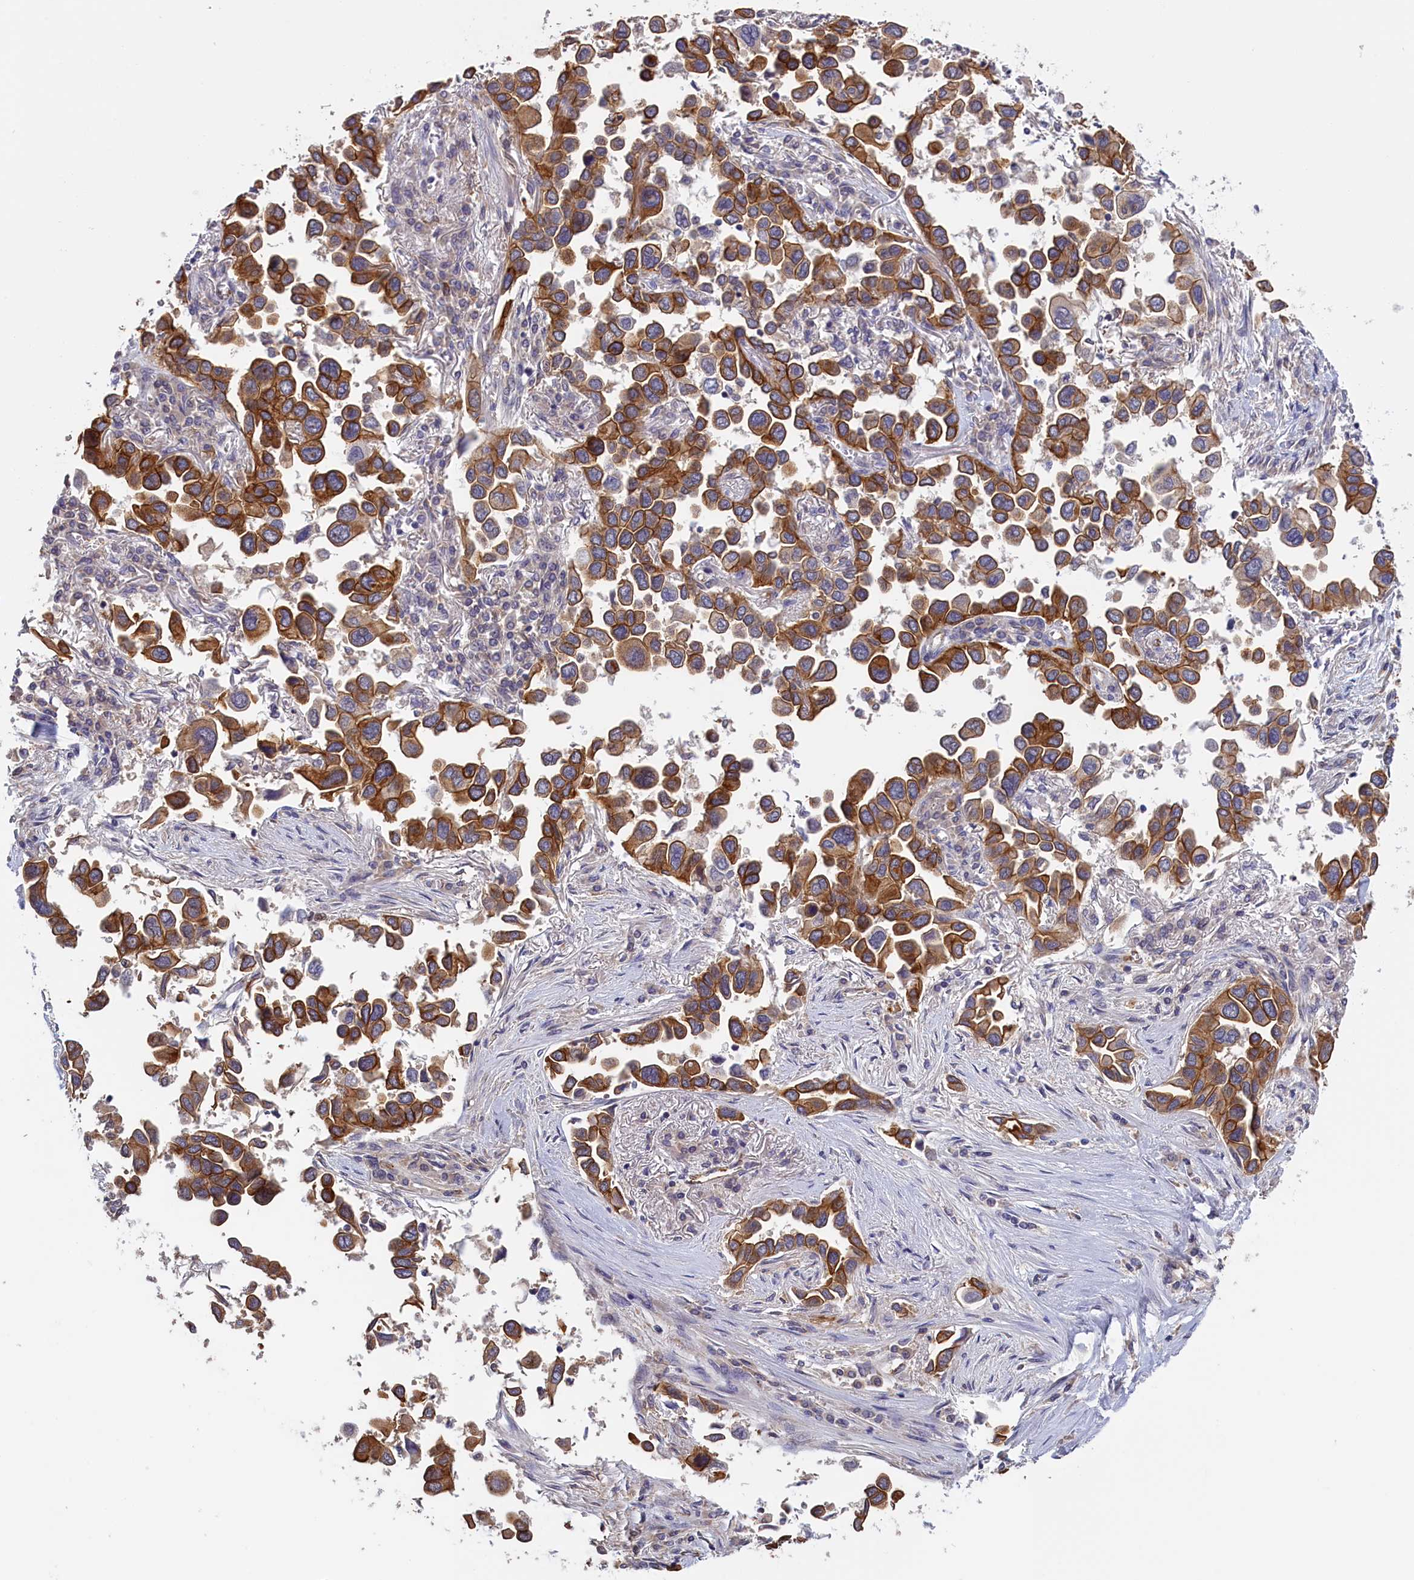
{"staining": {"intensity": "strong", "quantity": "25%-75%", "location": "cytoplasmic/membranous"}, "tissue": "lung cancer", "cell_type": "Tumor cells", "image_type": "cancer", "snomed": [{"axis": "morphology", "description": "Adenocarcinoma, NOS"}, {"axis": "topography", "description": "Lung"}], "caption": "Immunohistochemistry (IHC) (DAB) staining of adenocarcinoma (lung) shows strong cytoplasmic/membranous protein positivity in approximately 25%-75% of tumor cells.", "gene": "COL19A1", "patient": {"sex": "female", "age": 76}}